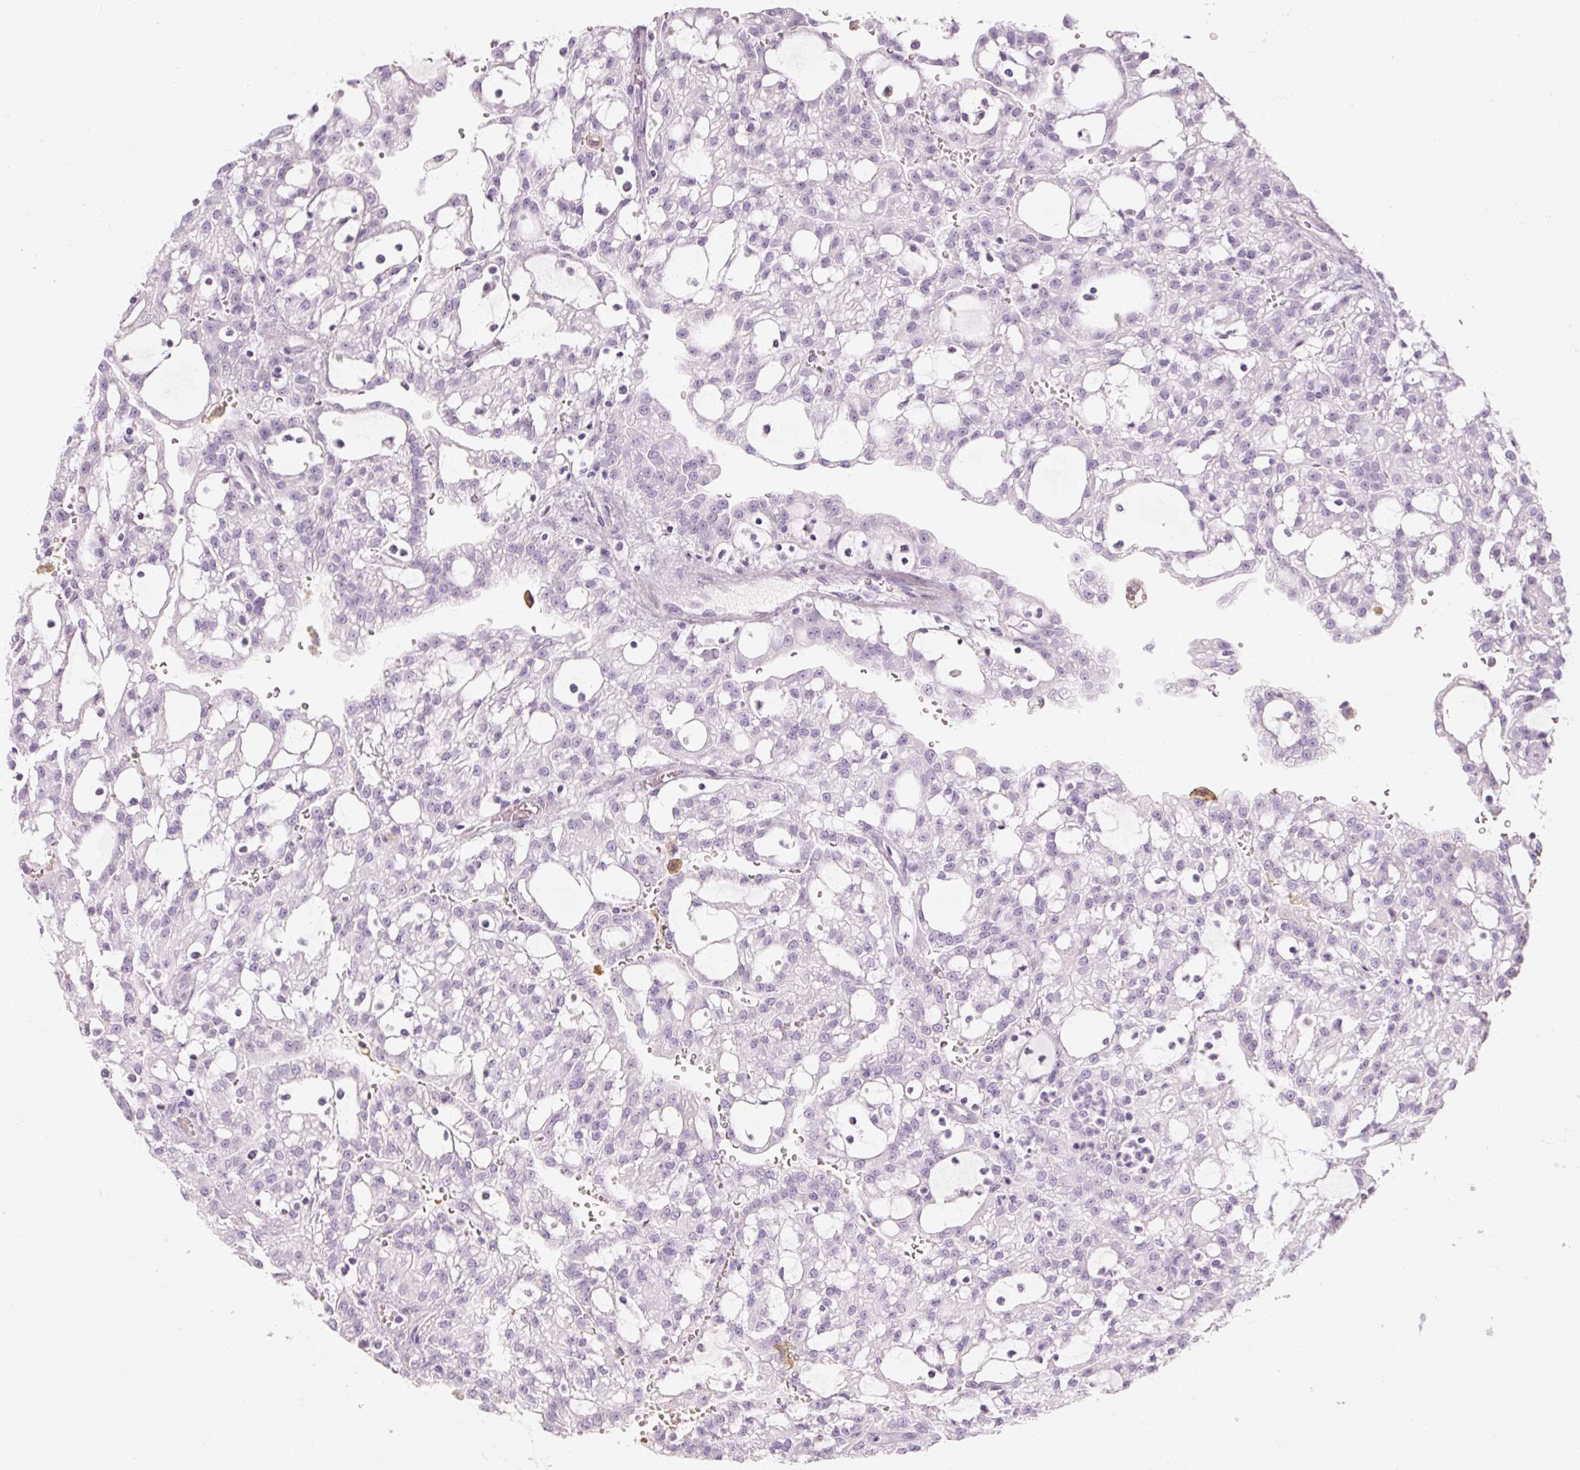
{"staining": {"intensity": "negative", "quantity": "none", "location": "none"}, "tissue": "renal cancer", "cell_type": "Tumor cells", "image_type": "cancer", "snomed": [{"axis": "morphology", "description": "Adenocarcinoma, NOS"}, {"axis": "topography", "description": "Kidney"}], "caption": "There is no significant positivity in tumor cells of adenocarcinoma (renal). (DAB (3,3'-diaminobenzidine) IHC, high magnification).", "gene": "NFE2L3", "patient": {"sex": "male", "age": 63}}